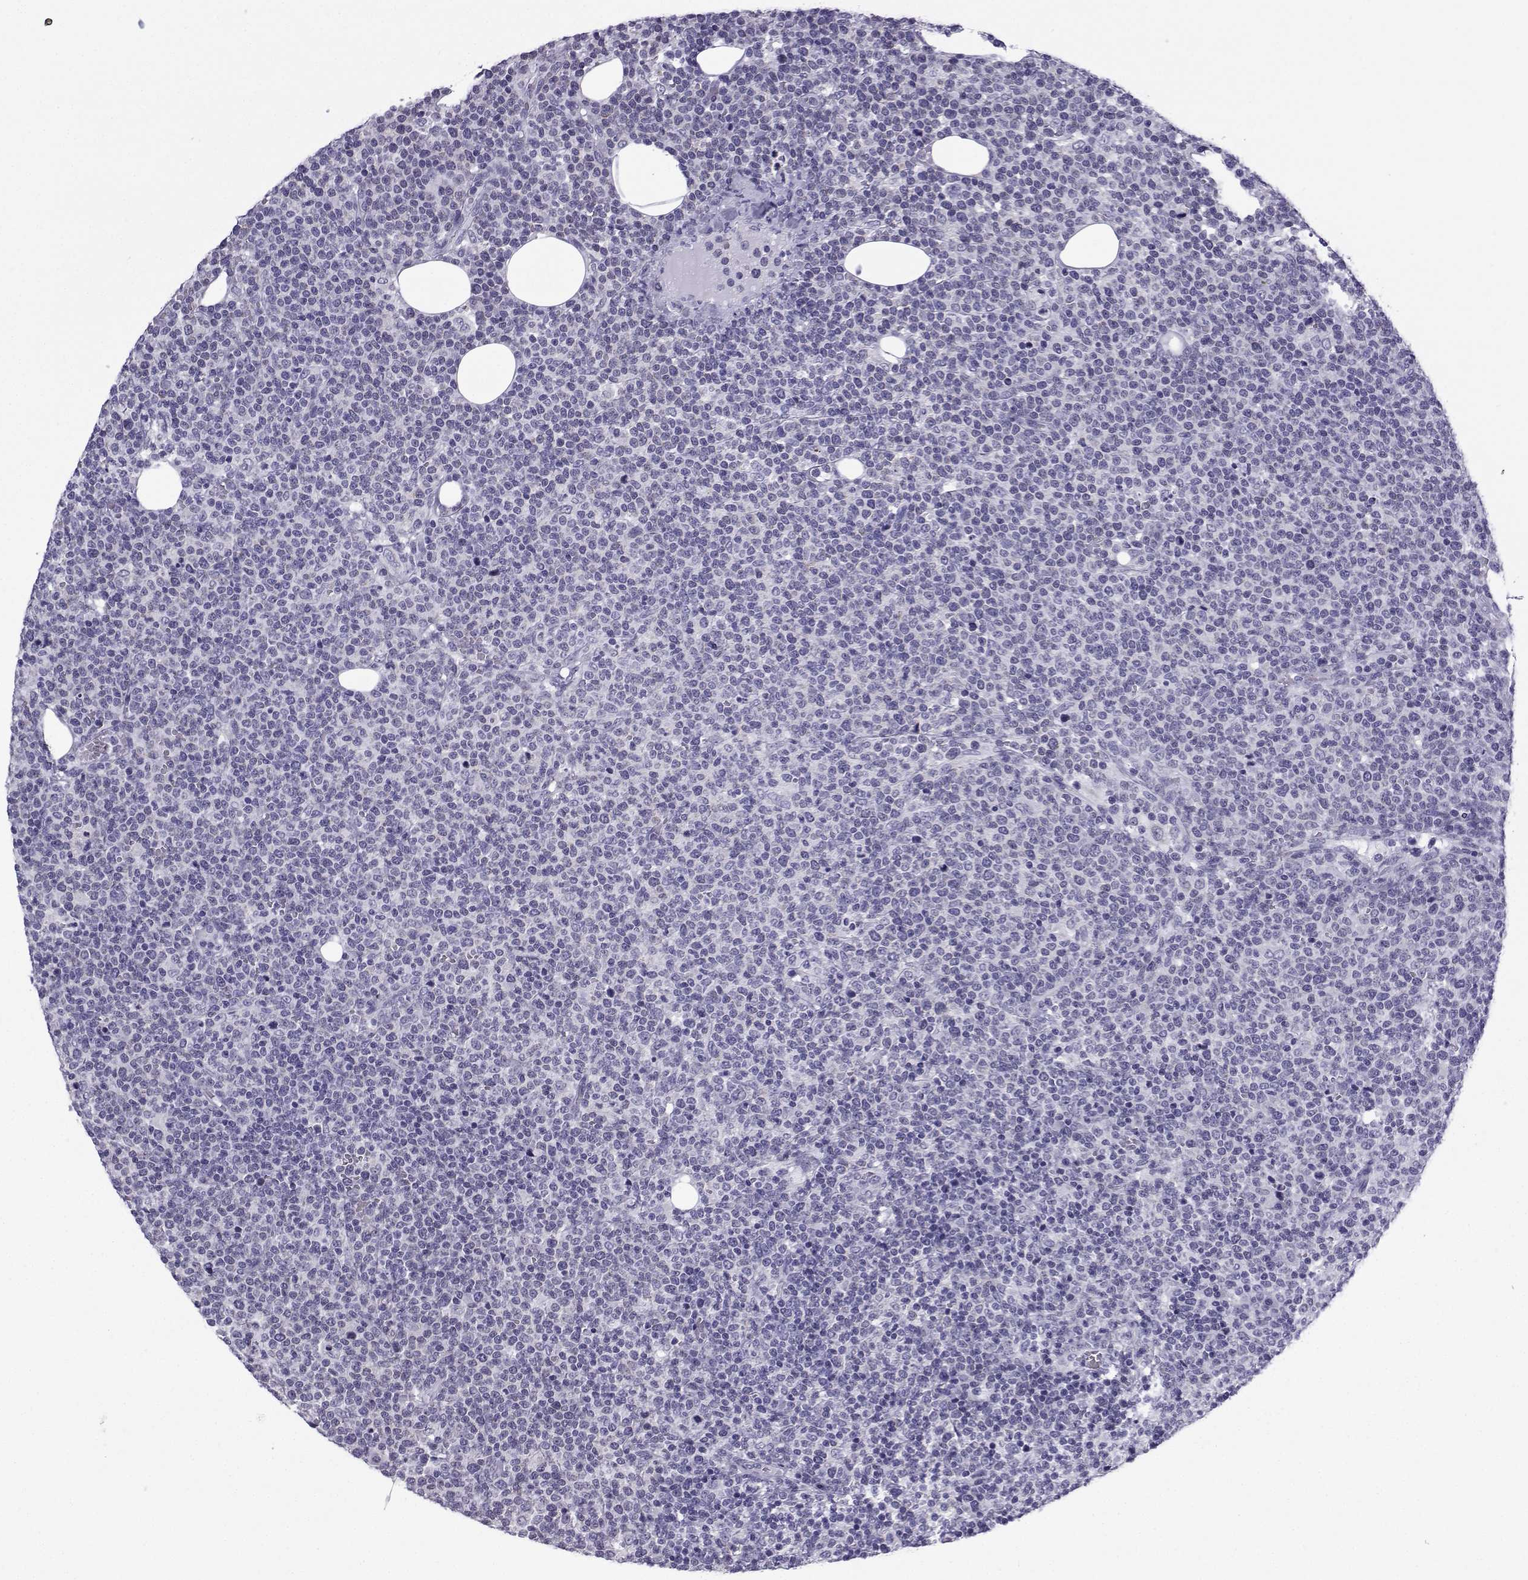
{"staining": {"intensity": "negative", "quantity": "none", "location": "none"}, "tissue": "lymphoma", "cell_type": "Tumor cells", "image_type": "cancer", "snomed": [{"axis": "morphology", "description": "Malignant lymphoma, non-Hodgkin's type, High grade"}, {"axis": "topography", "description": "Lymph node"}], "caption": "Immunohistochemistry image of high-grade malignant lymphoma, non-Hodgkin's type stained for a protein (brown), which reveals no expression in tumor cells. (Stains: DAB (3,3'-diaminobenzidine) immunohistochemistry with hematoxylin counter stain, Microscopy: brightfield microscopy at high magnification).", "gene": "ACRBP", "patient": {"sex": "male", "age": 61}}